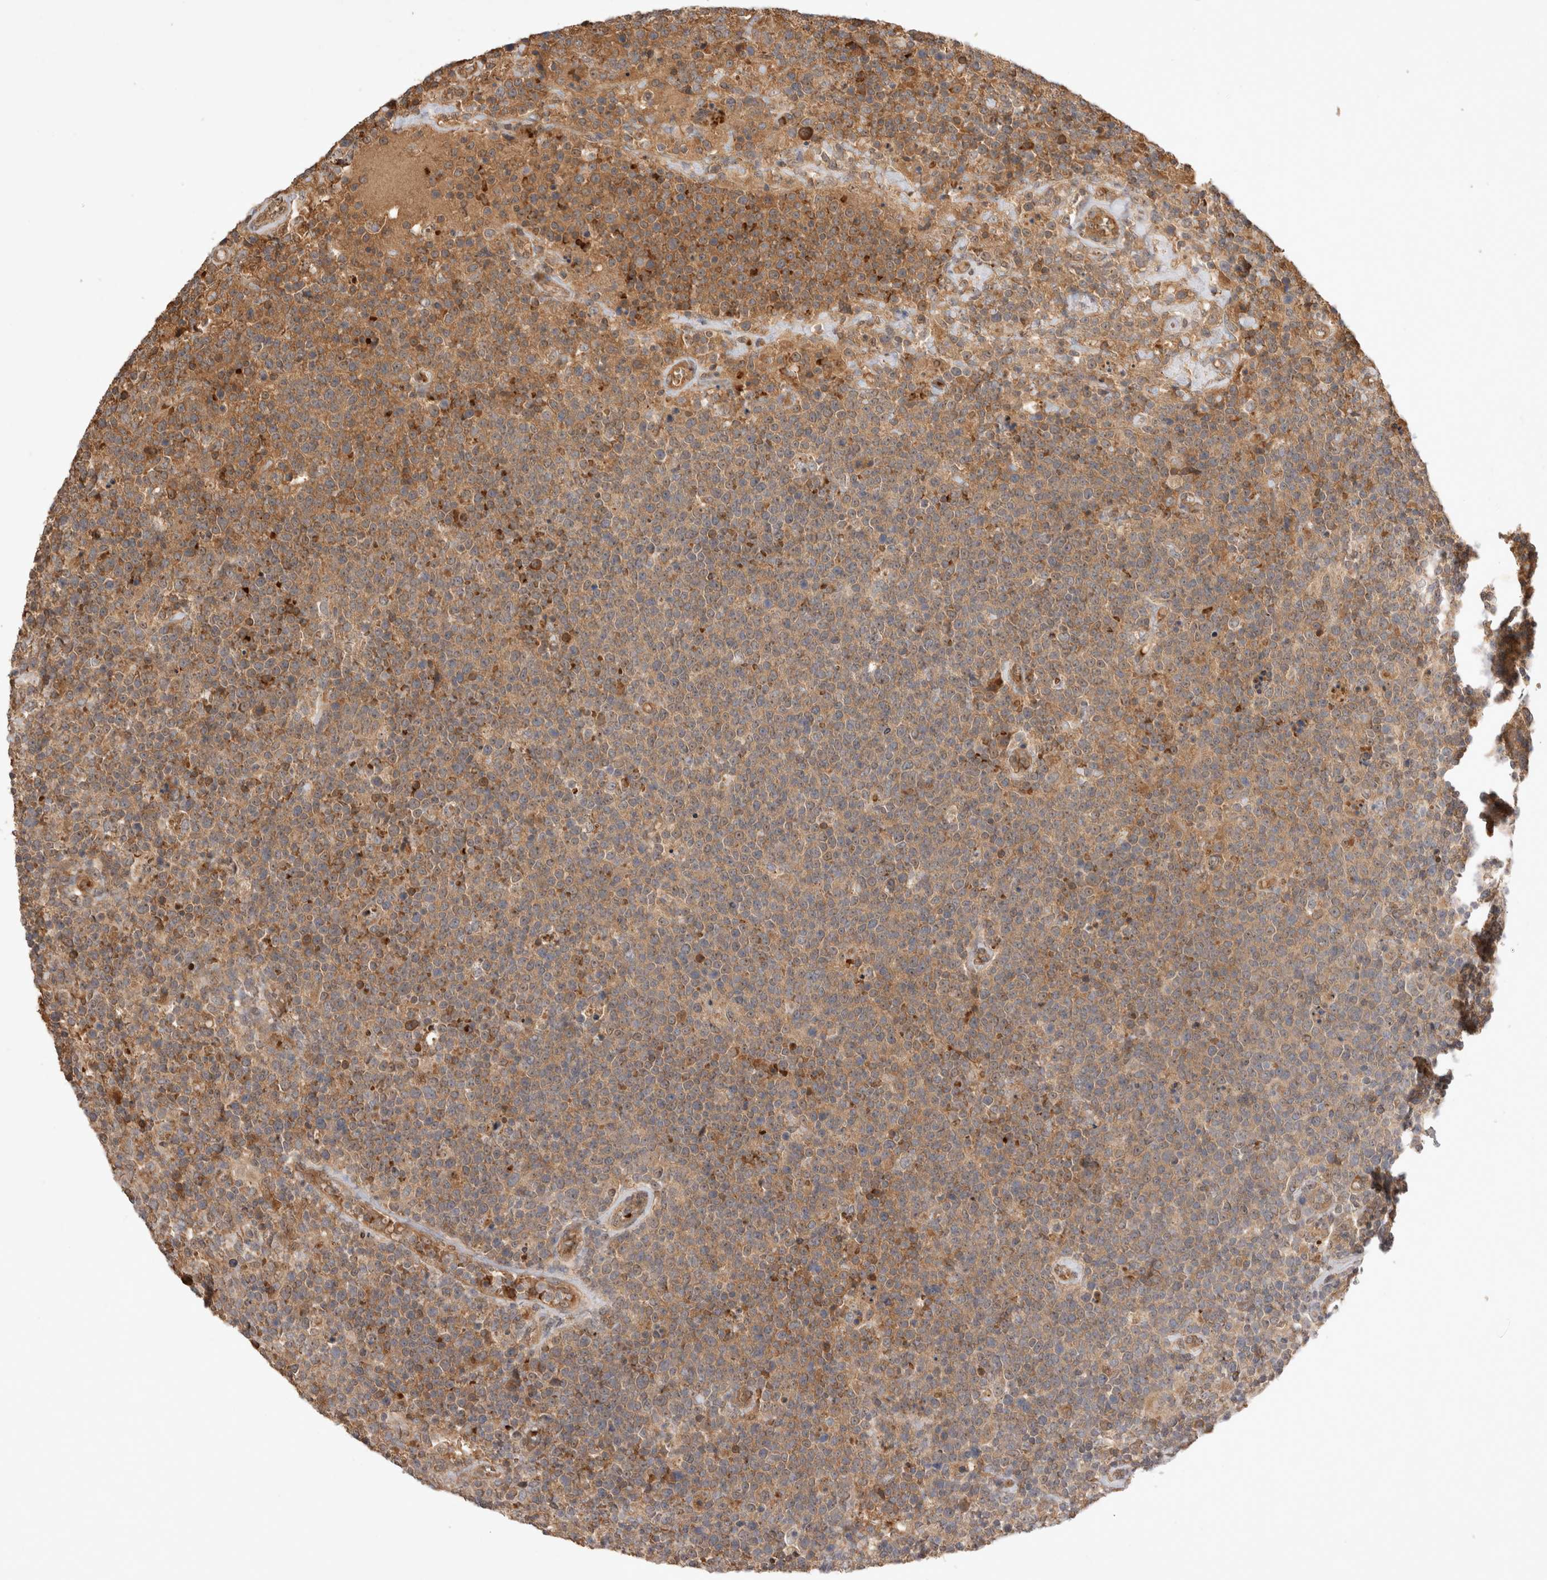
{"staining": {"intensity": "moderate", "quantity": "25%-75%", "location": "cytoplasmic/membranous"}, "tissue": "lymphoma", "cell_type": "Tumor cells", "image_type": "cancer", "snomed": [{"axis": "morphology", "description": "Malignant lymphoma, non-Hodgkin's type, High grade"}, {"axis": "topography", "description": "Lymph node"}], "caption": "A photomicrograph of human lymphoma stained for a protein demonstrates moderate cytoplasmic/membranous brown staining in tumor cells. (Brightfield microscopy of DAB IHC at high magnification).", "gene": "FAM221A", "patient": {"sex": "male", "age": 61}}